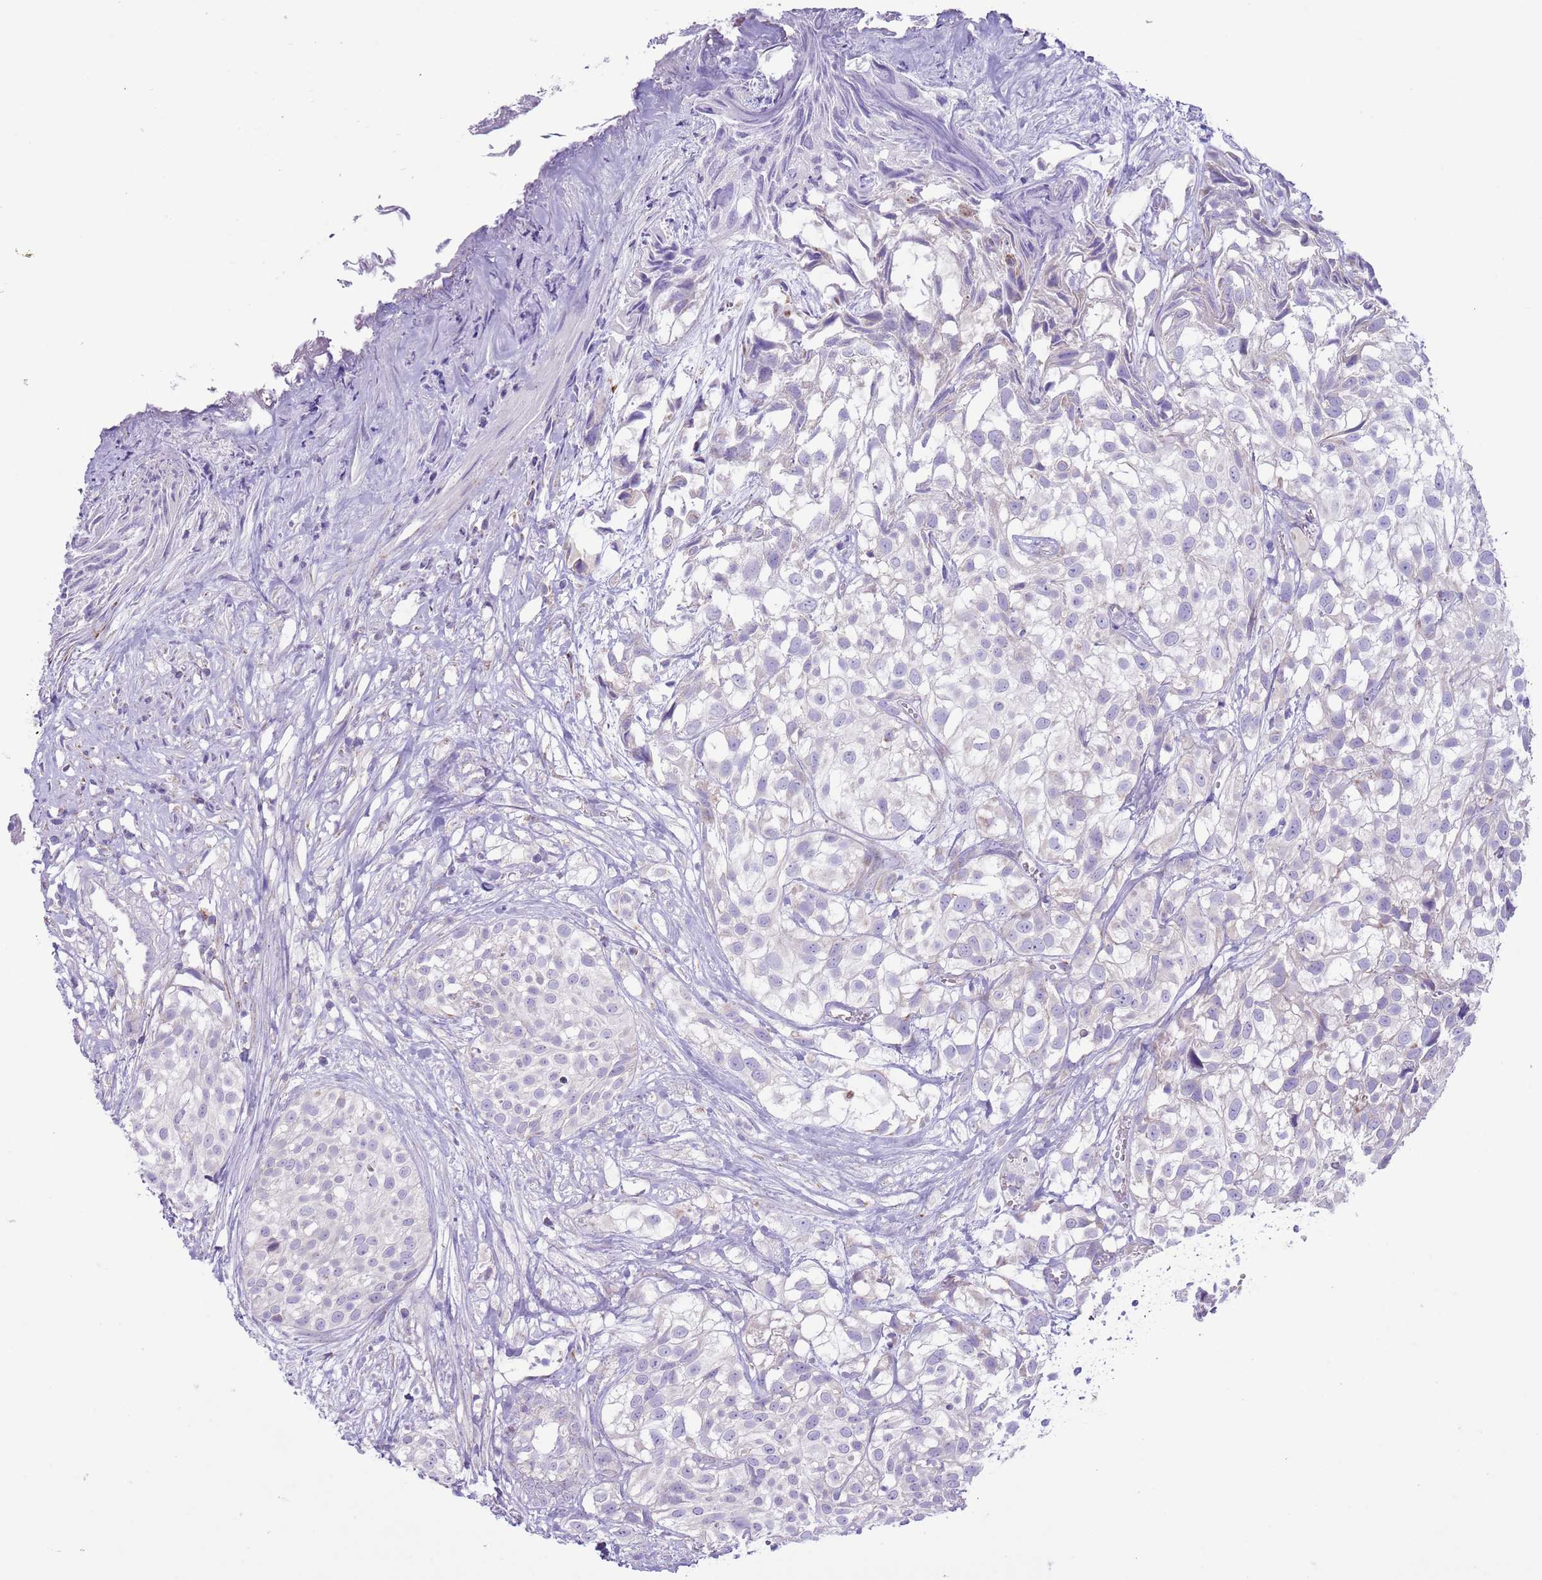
{"staining": {"intensity": "negative", "quantity": "none", "location": "none"}, "tissue": "urothelial cancer", "cell_type": "Tumor cells", "image_type": "cancer", "snomed": [{"axis": "morphology", "description": "Urothelial carcinoma, High grade"}, {"axis": "topography", "description": "Urinary bladder"}], "caption": "Tumor cells show no significant staining in high-grade urothelial carcinoma.", "gene": "ATP6V1B1", "patient": {"sex": "male", "age": 56}}